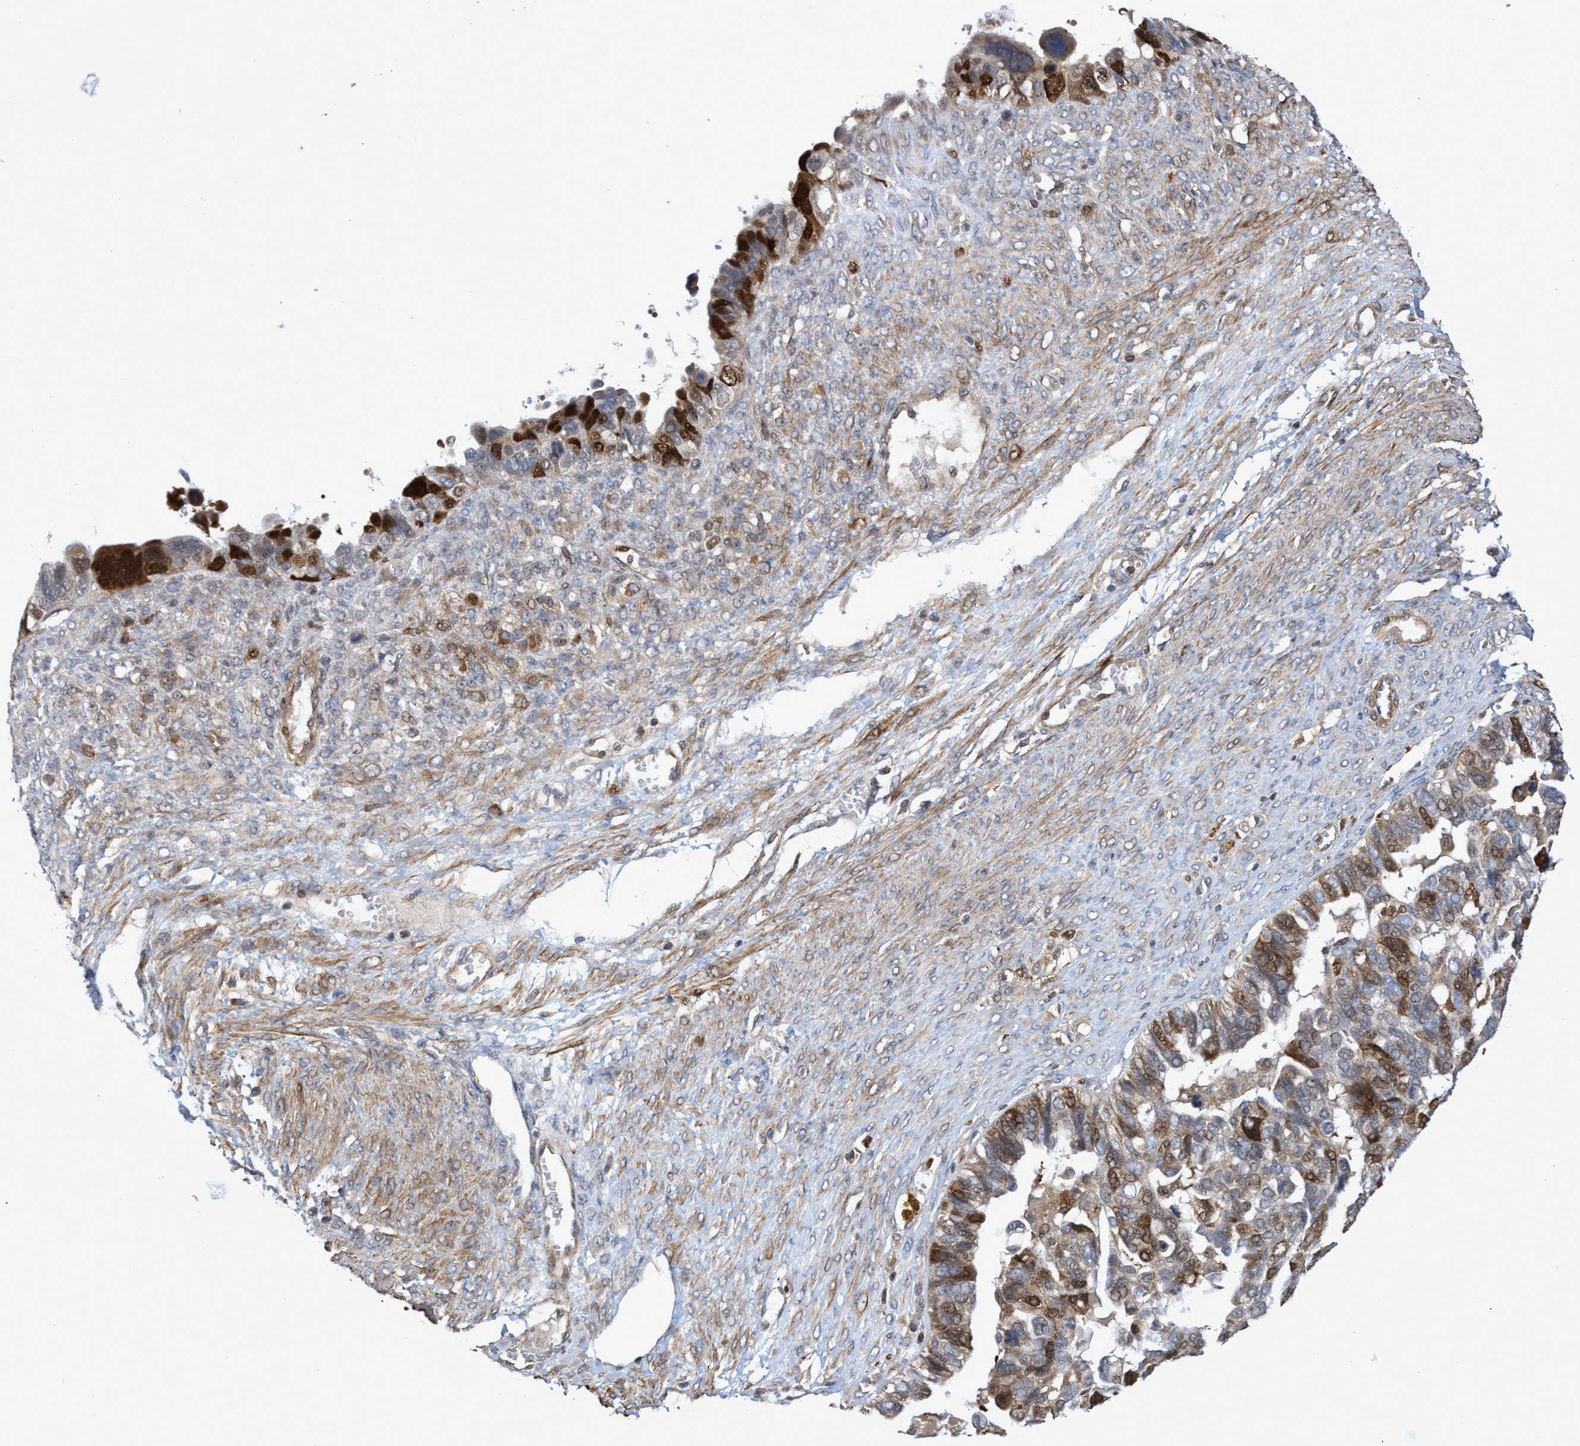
{"staining": {"intensity": "moderate", "quantity": ">75%", "location": "cytoplasmic/membranous,nuclear"}, "tissue": "ovarian cancer", "cell_type": "Tumor cells", "image_type": "cancer", "snomed": [{"axis": "morphology", "description": "Cystadenocarcinoma, serous, NOS"}, {"axis": "topography", "description": "Ovary"}], "caption": "The immunohistochemical stain shows moderate cytoplasmic/membranous and nuclear positivity in tumor cells of ovarian serous cystadenocarcinoma tissue.", "gene": "SLBP", "patient": {"sex": "female", "age": 79}}